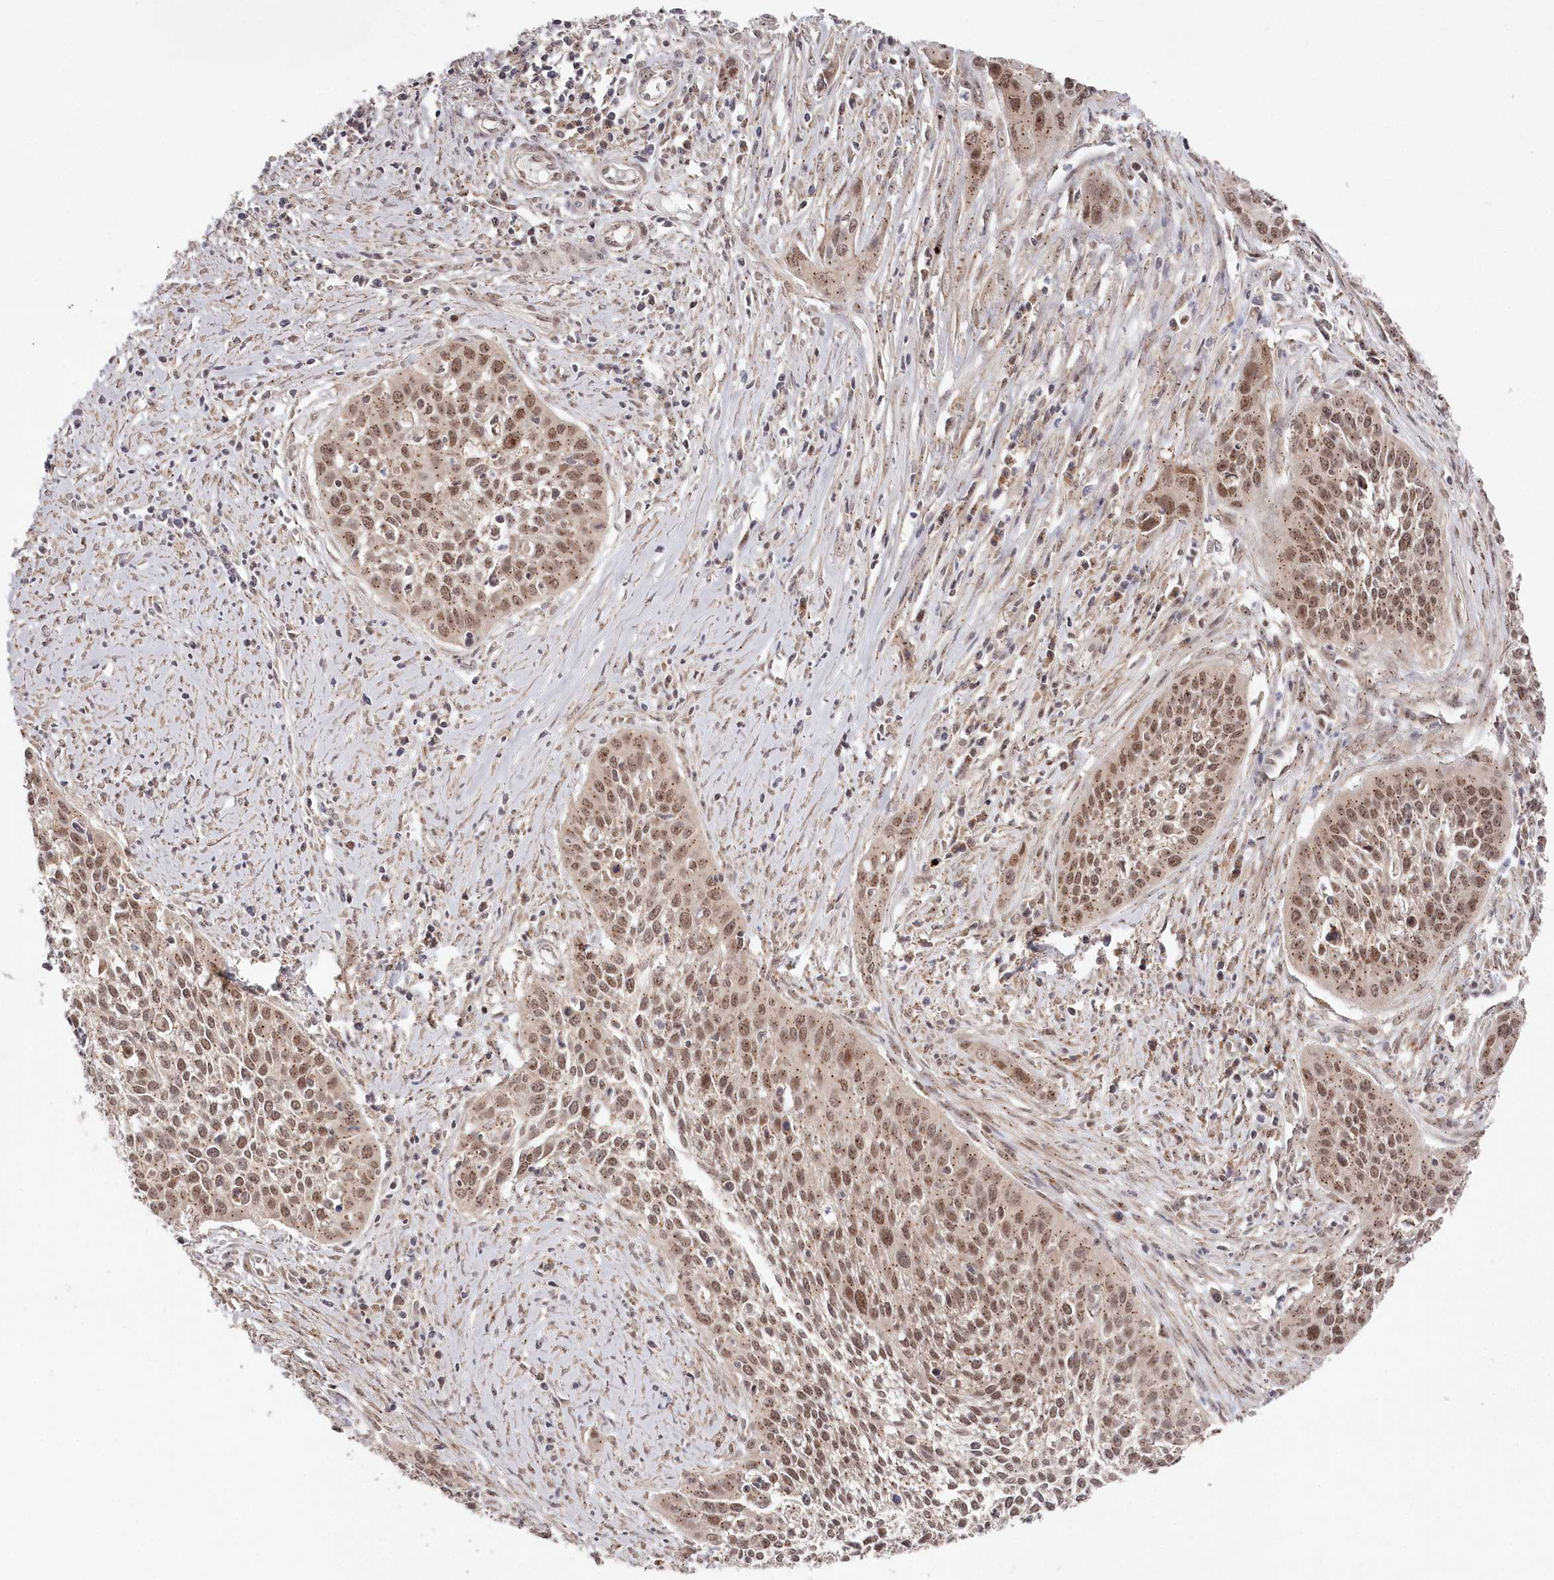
{"staining": {"intensity": "moderate", "quantity": ">75%", "location": "nuclear"}, "tissue": "cervical cancer", "cell_type": "Tumor cells", "image_type": "cancer", "snomed": [{"axis": "morphology", "description": "Squamous cell carcinoma, NOS"}, {"axis": "topography", "description": "Cervix"}], "caption": "Human cervical squamous cell carcinoma stained for a protein (brown) reveals moderate nuclear positive positivity in about >75% of tumor cells.", "gene": "EXOSC1", "patient": {"sex": "female", "age": 34}}